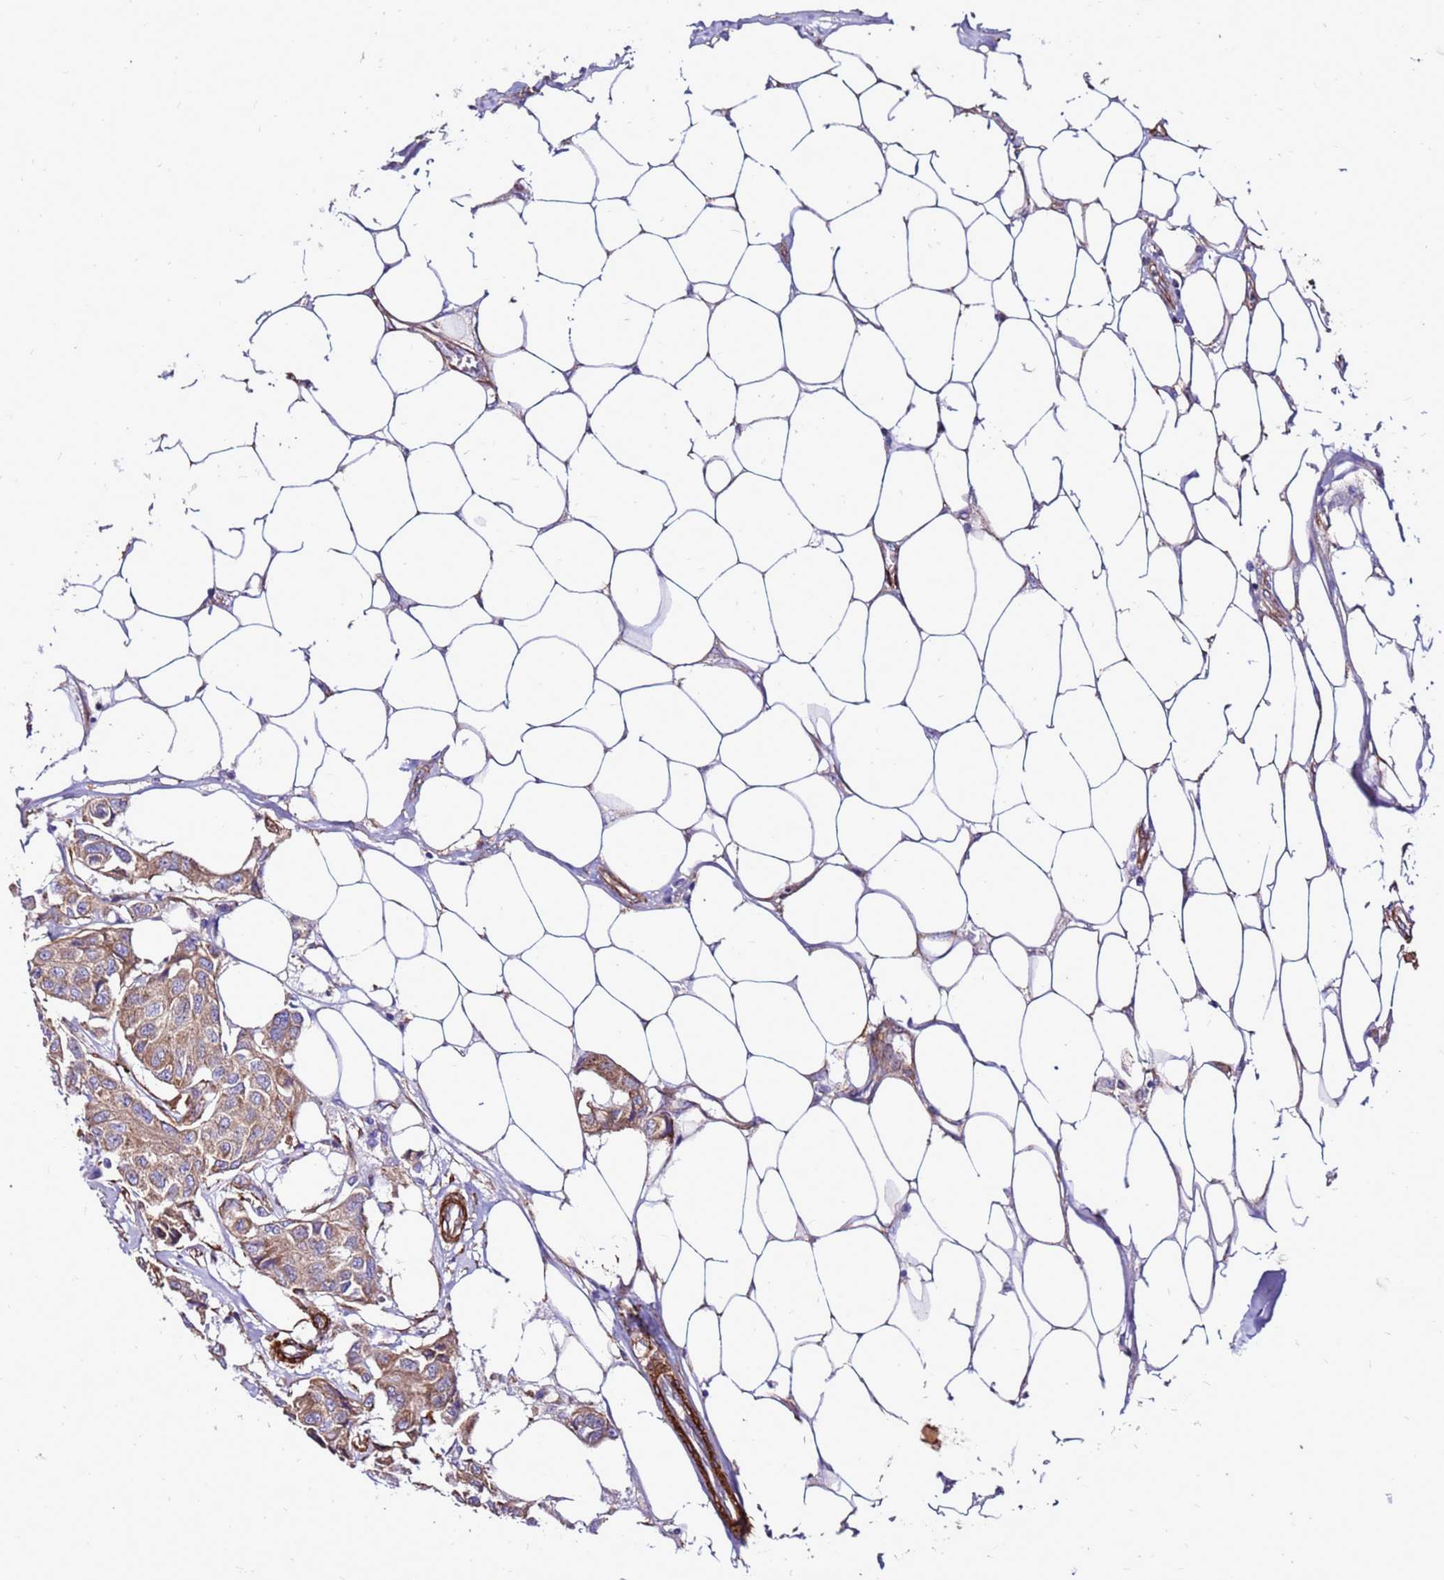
{"staining": {"intensity": "moderate", "quantity": ">75%", "location": "cytoplasmic/membranous"}, "tissue": "breast cancer", "cell_type": "Tumor cells", "image_type": "cancer", "snomed": [{"axis": "morphology", "description": "Duct carcinoma"}, {"axis": "topography", "description": "Breast"}, {"axis": "topography", "description": "Lymph node"}], "caption": "Immunohistochemical staining of human breast cancer exhibits moderate cytoplasmic/membranous protein staining in about >75% of tumor cells.", "gene": "EI24", "patient": {"sex": "female", "age": 80}}